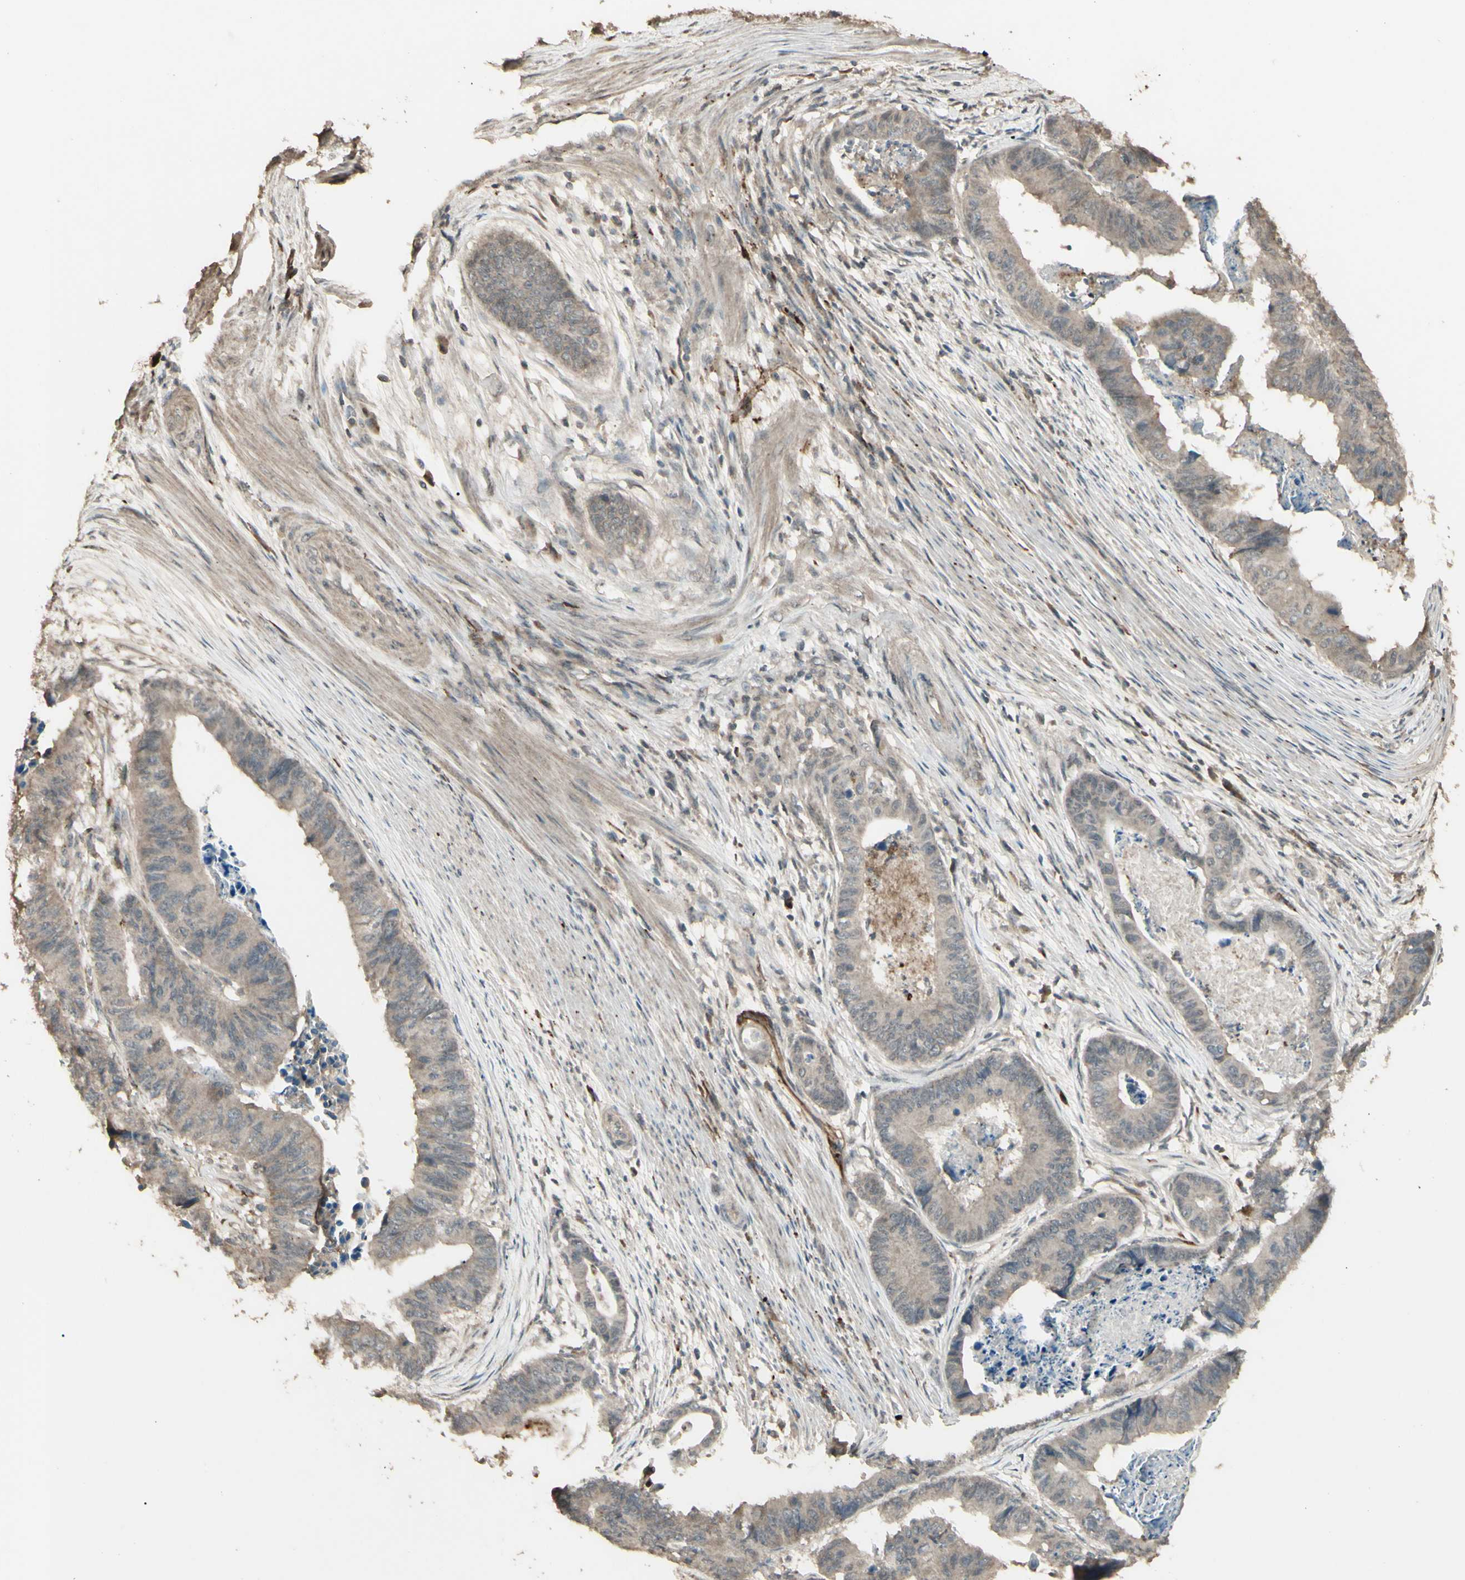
{"staining": {"intensity": "weak", "quantity": ">75%", "location": "cytoplasmic/membranous"}, "tissue": "stomach cancer", "cell_type": "Tumor cells", "image_type": "cancer", "snomed": [{"axis": "morphology", "description": "Adenocarcinoma, NOS"}, {"axis": "topography", "description": "Stomach, lower"}], "caption": "Immunohistochemical staining of adenocarcinoma (stomach) displays low levels of weak cytoplasmic/membranous positivity in approximately >75% of tumor cells.", "gene": "GNAS", "patient": {"sex": "male", "age": 77}}